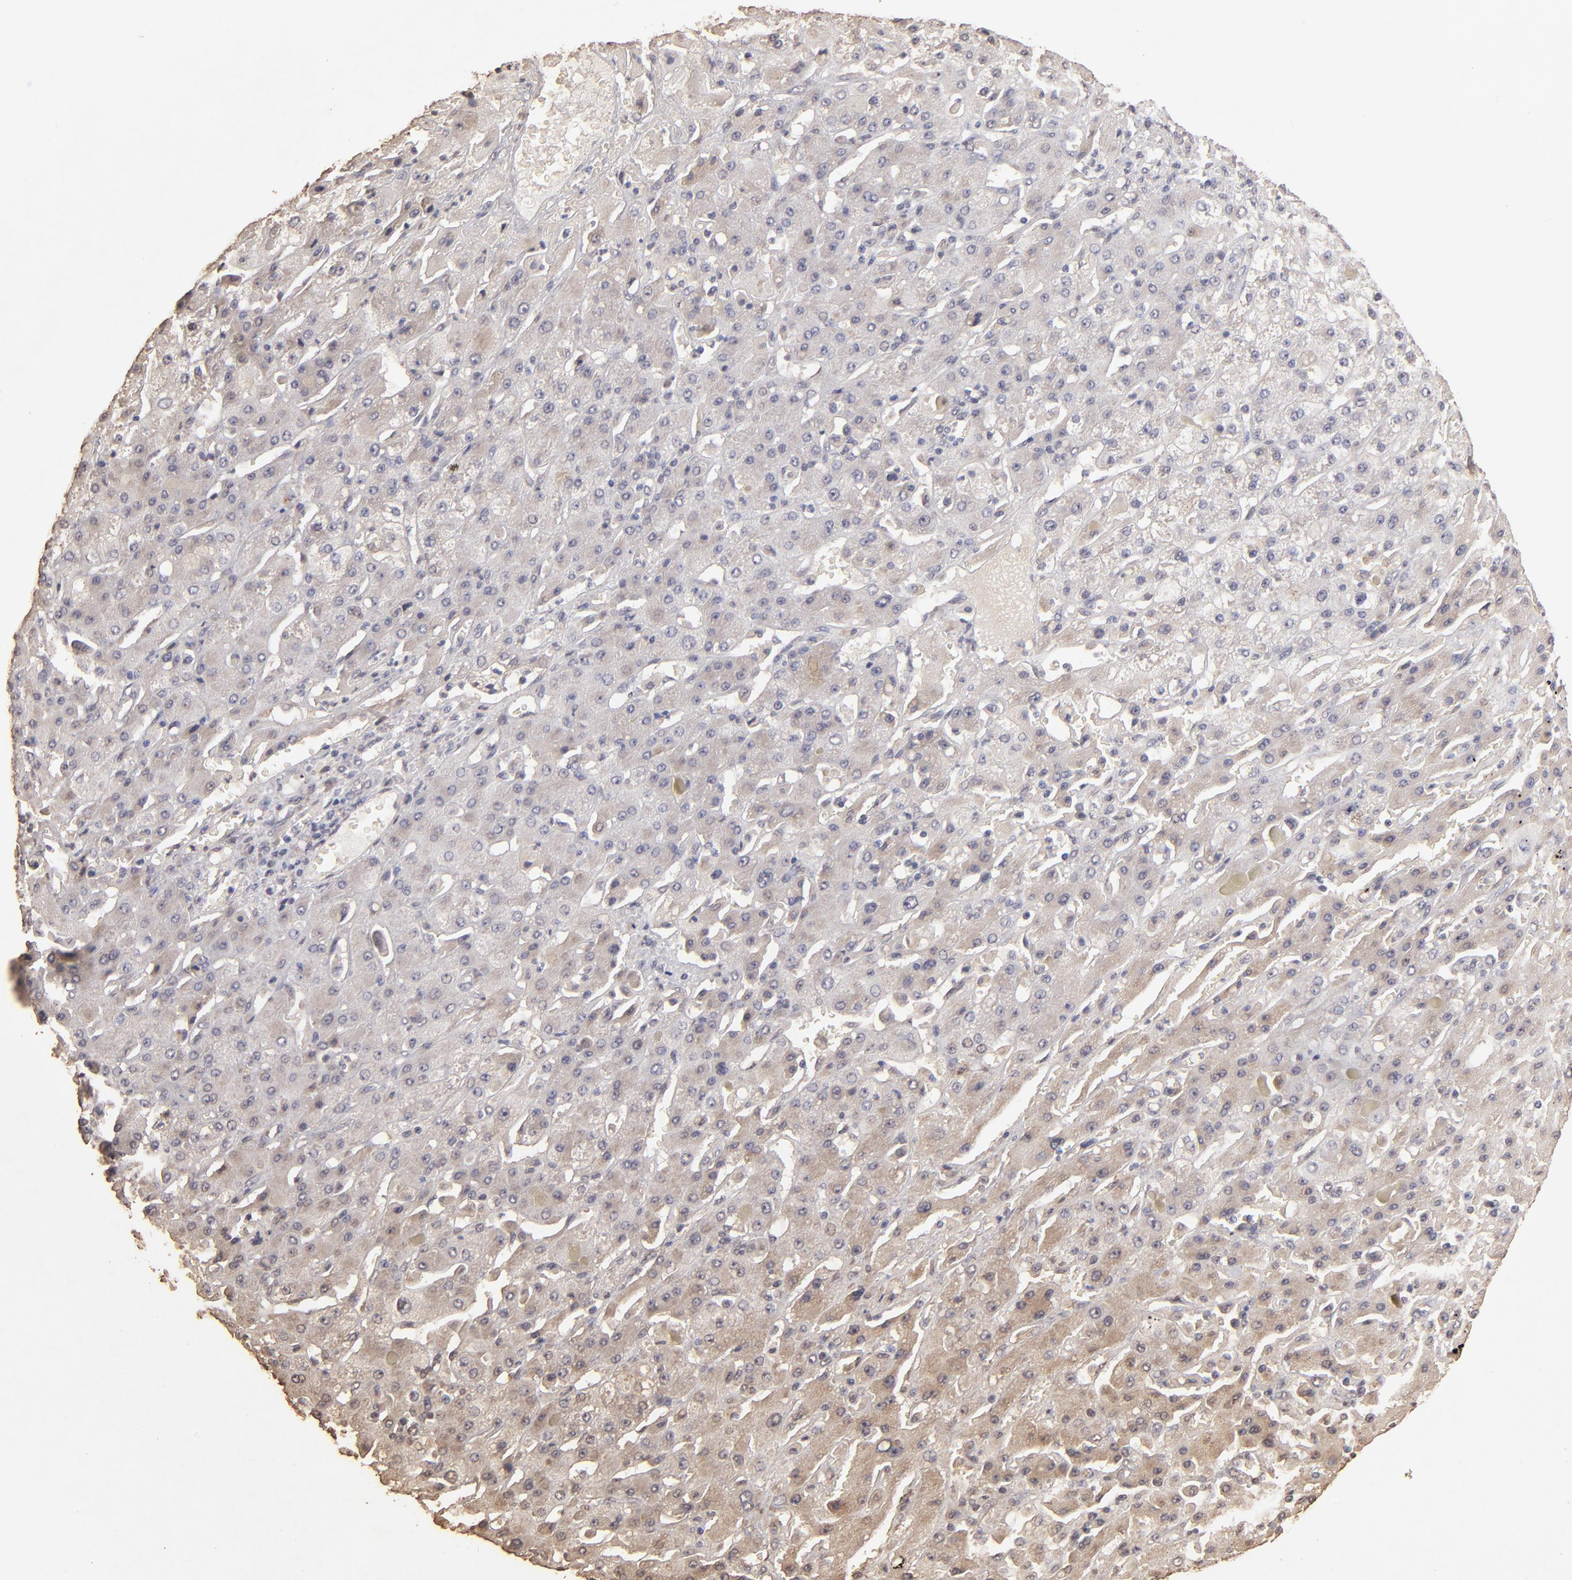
{"staining": {"intensity": "moderate", "quantity": "25%-75%", "location": "cytoplasmic/membranous"}, "tissue": "liver cancer", "cell_type": "Tumor cells", "image_type": "cancer", "snomed": [{"axis": "morphology", "description": "Cholangiocarcinoma"}, {"axis": "topography", "description": "Liver"}], "caption": "DAB immunohistochemical staining of human liver cancer (cholangiocarcinoma) exhibits moderate cytoplasmic/membranous protein positivity in approximately 25%-75% of tumor cells. (IHC, brightfield microscopy, high magnification).", "gene": "OPHN1", "patient": {"sex": "female", "age": 52}}